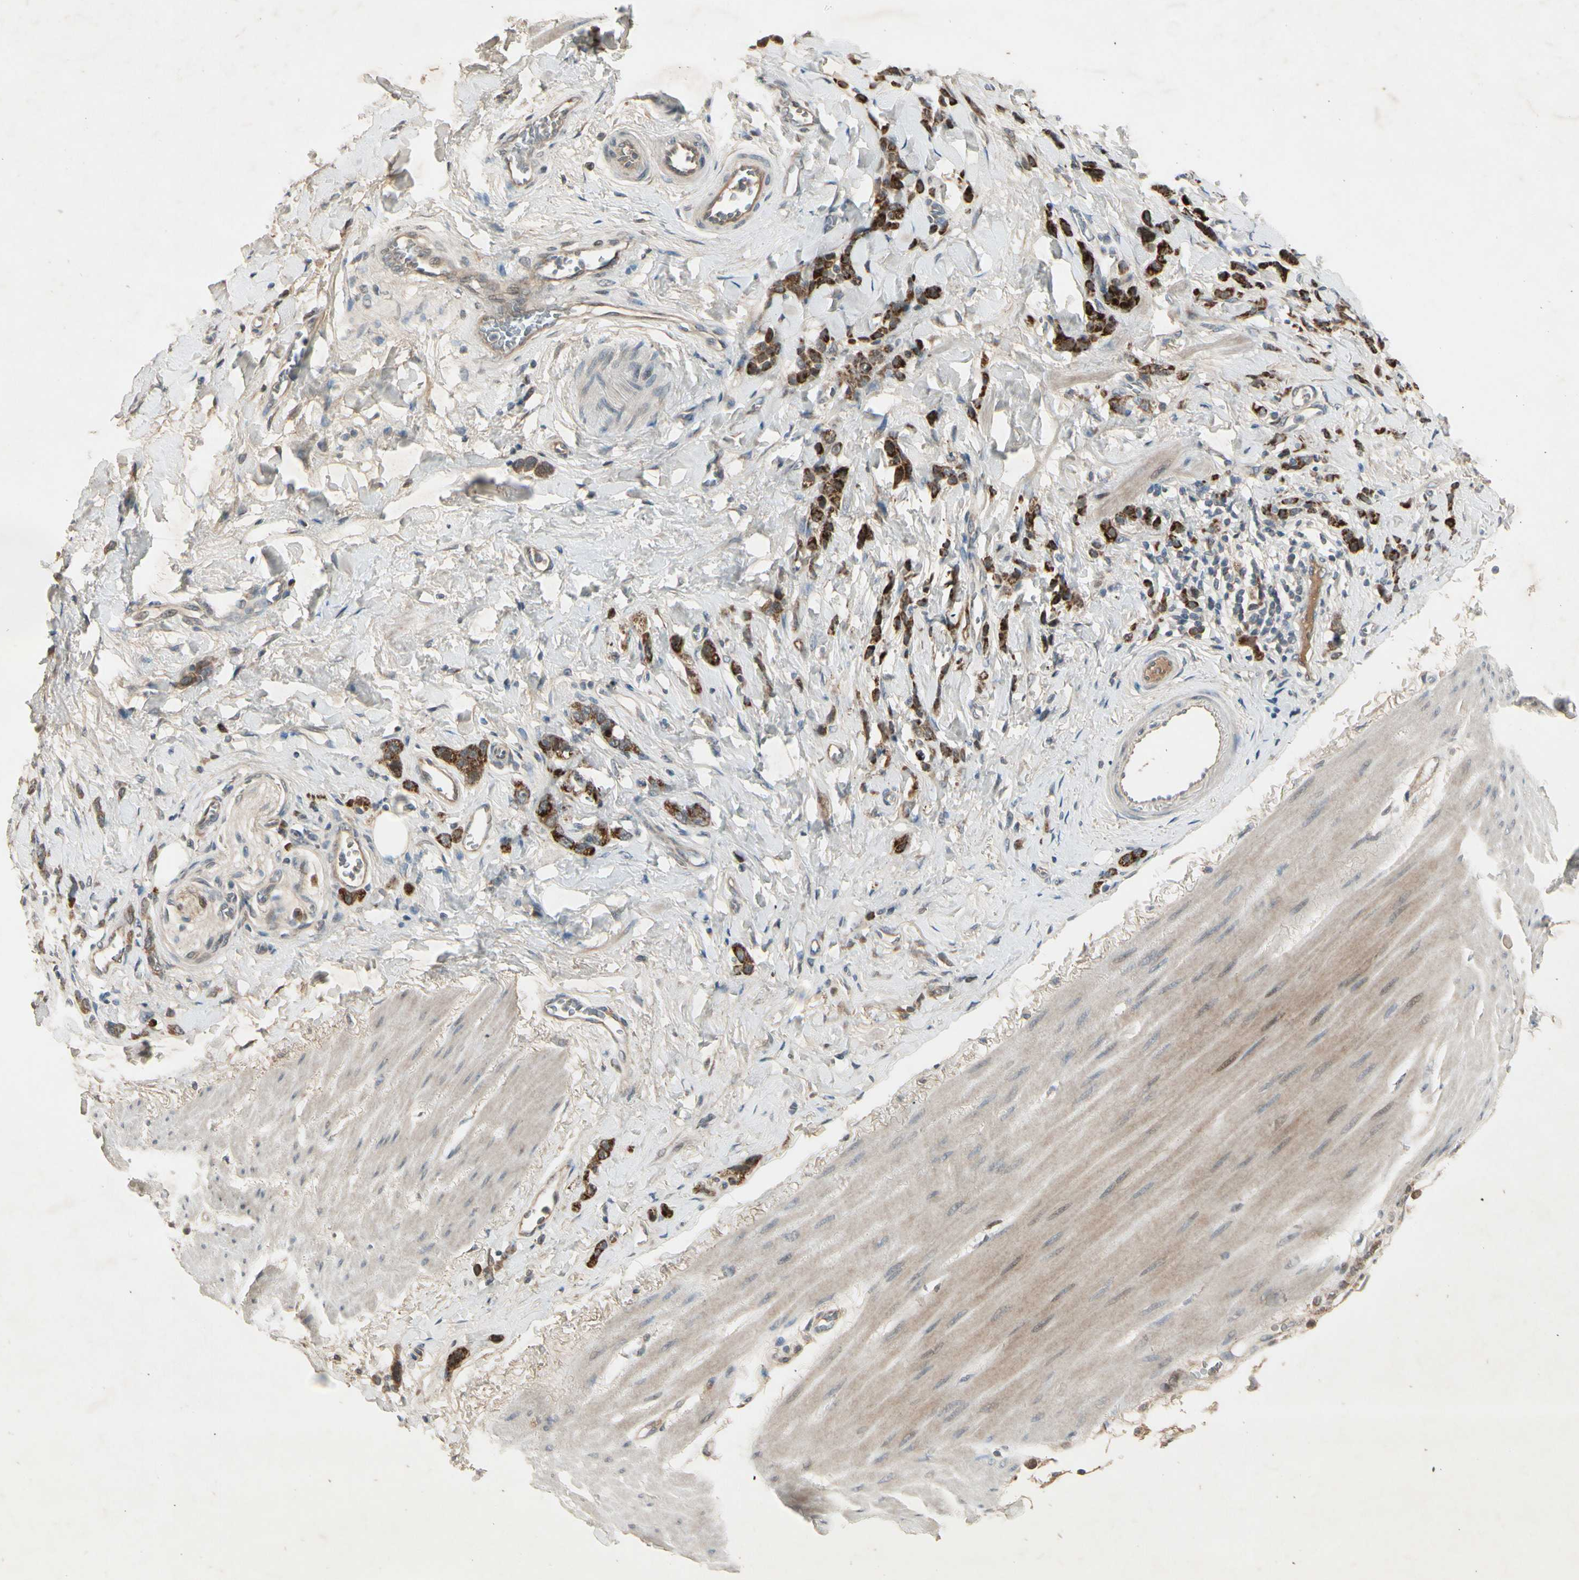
{"staining": {"intensity": "strong", "quantity": ">75%", "location": "cytoplasmic/membranous"}, "tissue": "stomach cancer", "cell_type": "Tumor cells", "image_type": "cancer", "snomed": [{"axis": "morphology", "description": "Adenocarcinoma, NOS"}, {"axis": "topography", "description": "Stomach"}], "caption": "The micrograph exhibits immunohistochemical staining of stomach adenocarcinoma. There is strong cytoplasmic/membranous expression is identified in about >75% of tumor cells.", "gene": "FHDC1", "patient": {"sex": "male", "age": 82}}